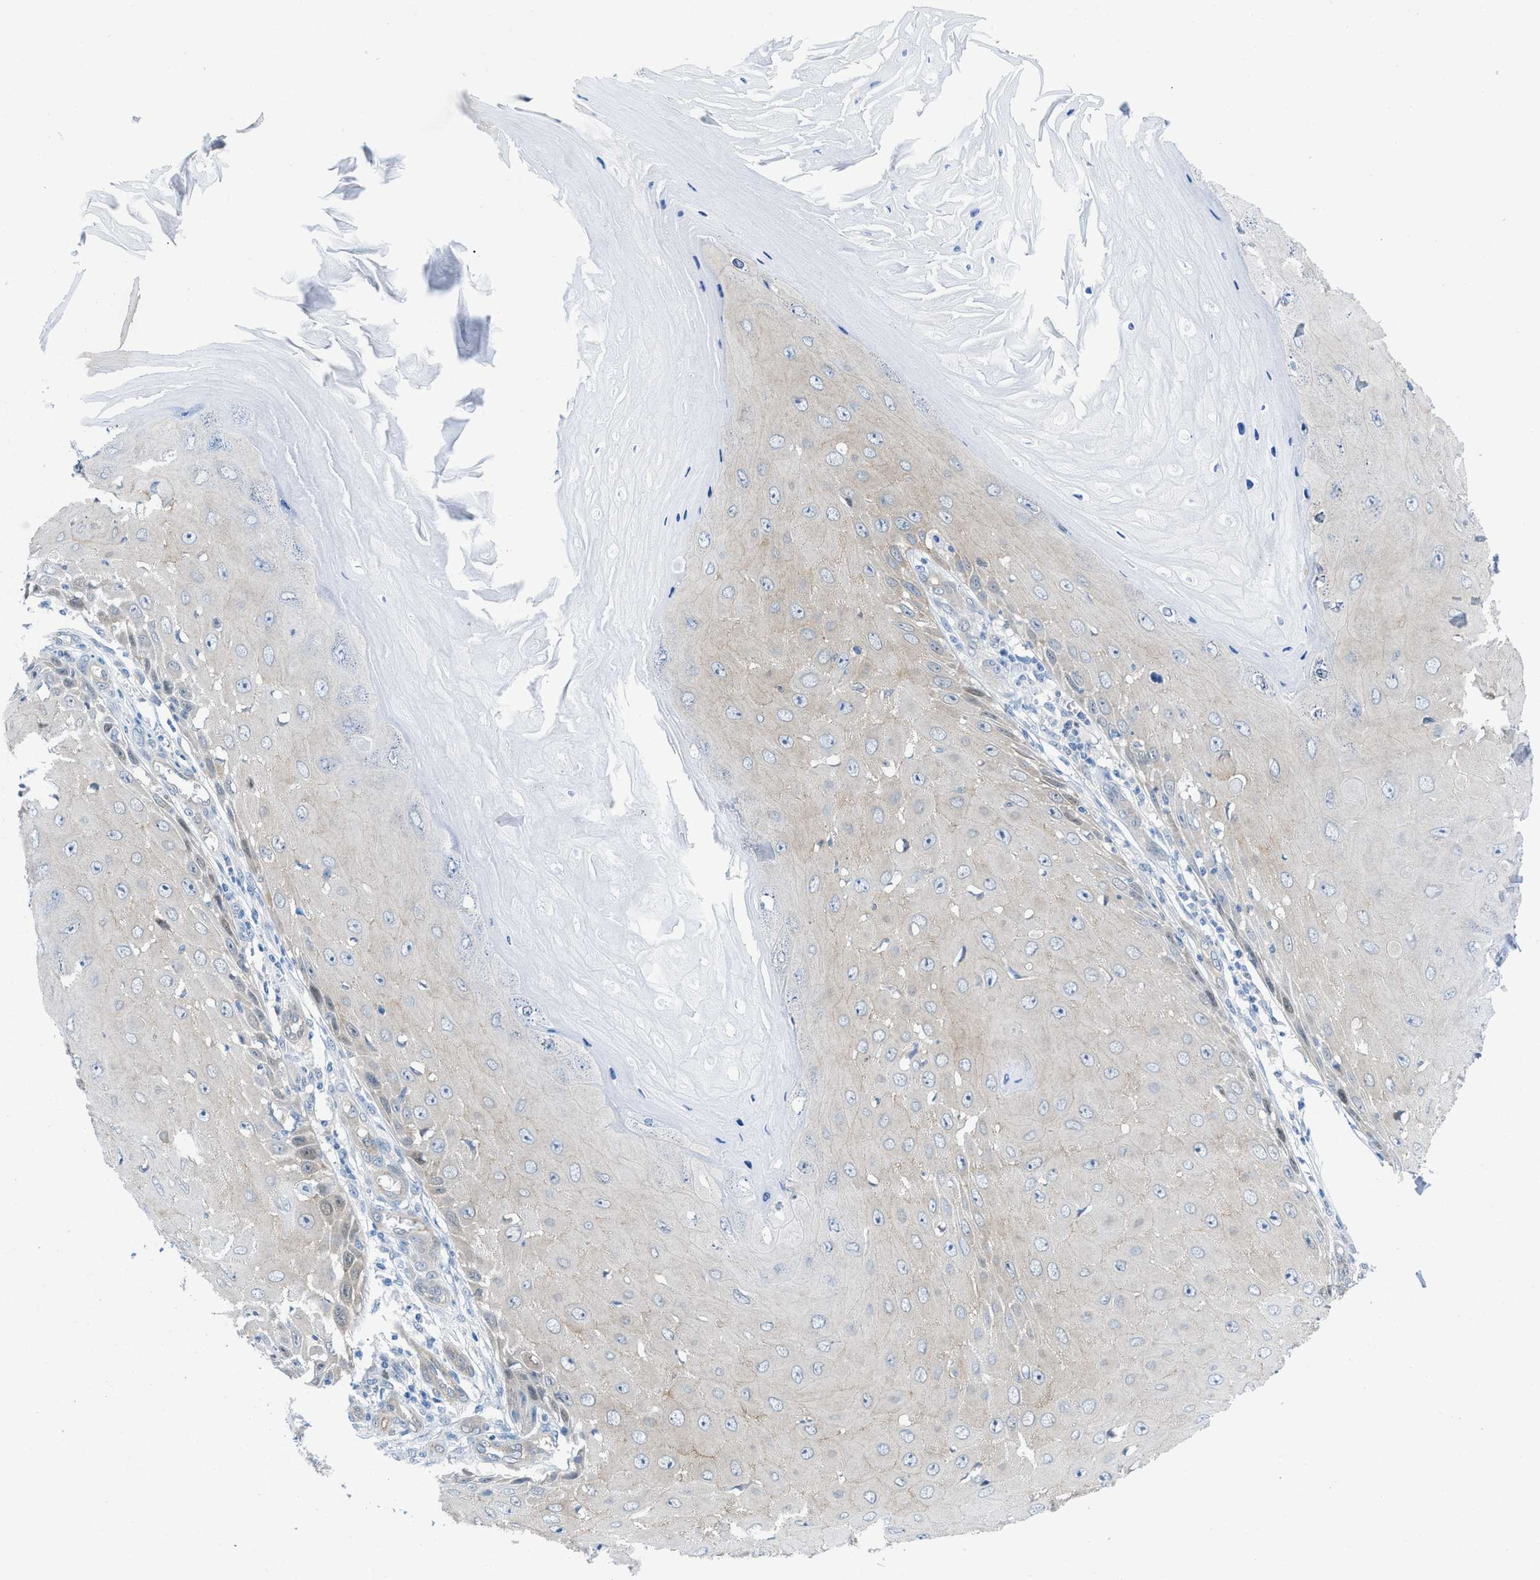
{"staining": {"intensity": "weak", "quantity": "<25%", "location": "cytoplasmic/membranous"}, "tissue": "skin cancer", "cell_type": "Tumor cells", "image_type": "cancer", "snomed": [{"axis": "morphology", "description": "Squamous cell carcinoma, NOS"}, {"axis": "topography", "description": "Skin"}], "caption": "There is no significant positivity in tumor cells of skin cancer. (Stains: DAB (3,3'-diaminobenzidine) immunohistochemistry with hematoxylin counter stain, Microscopy: brightfield microscopy at high magnification).", "gene": "PDLIM5", "patient": {"sex": "female", "age": 73}}